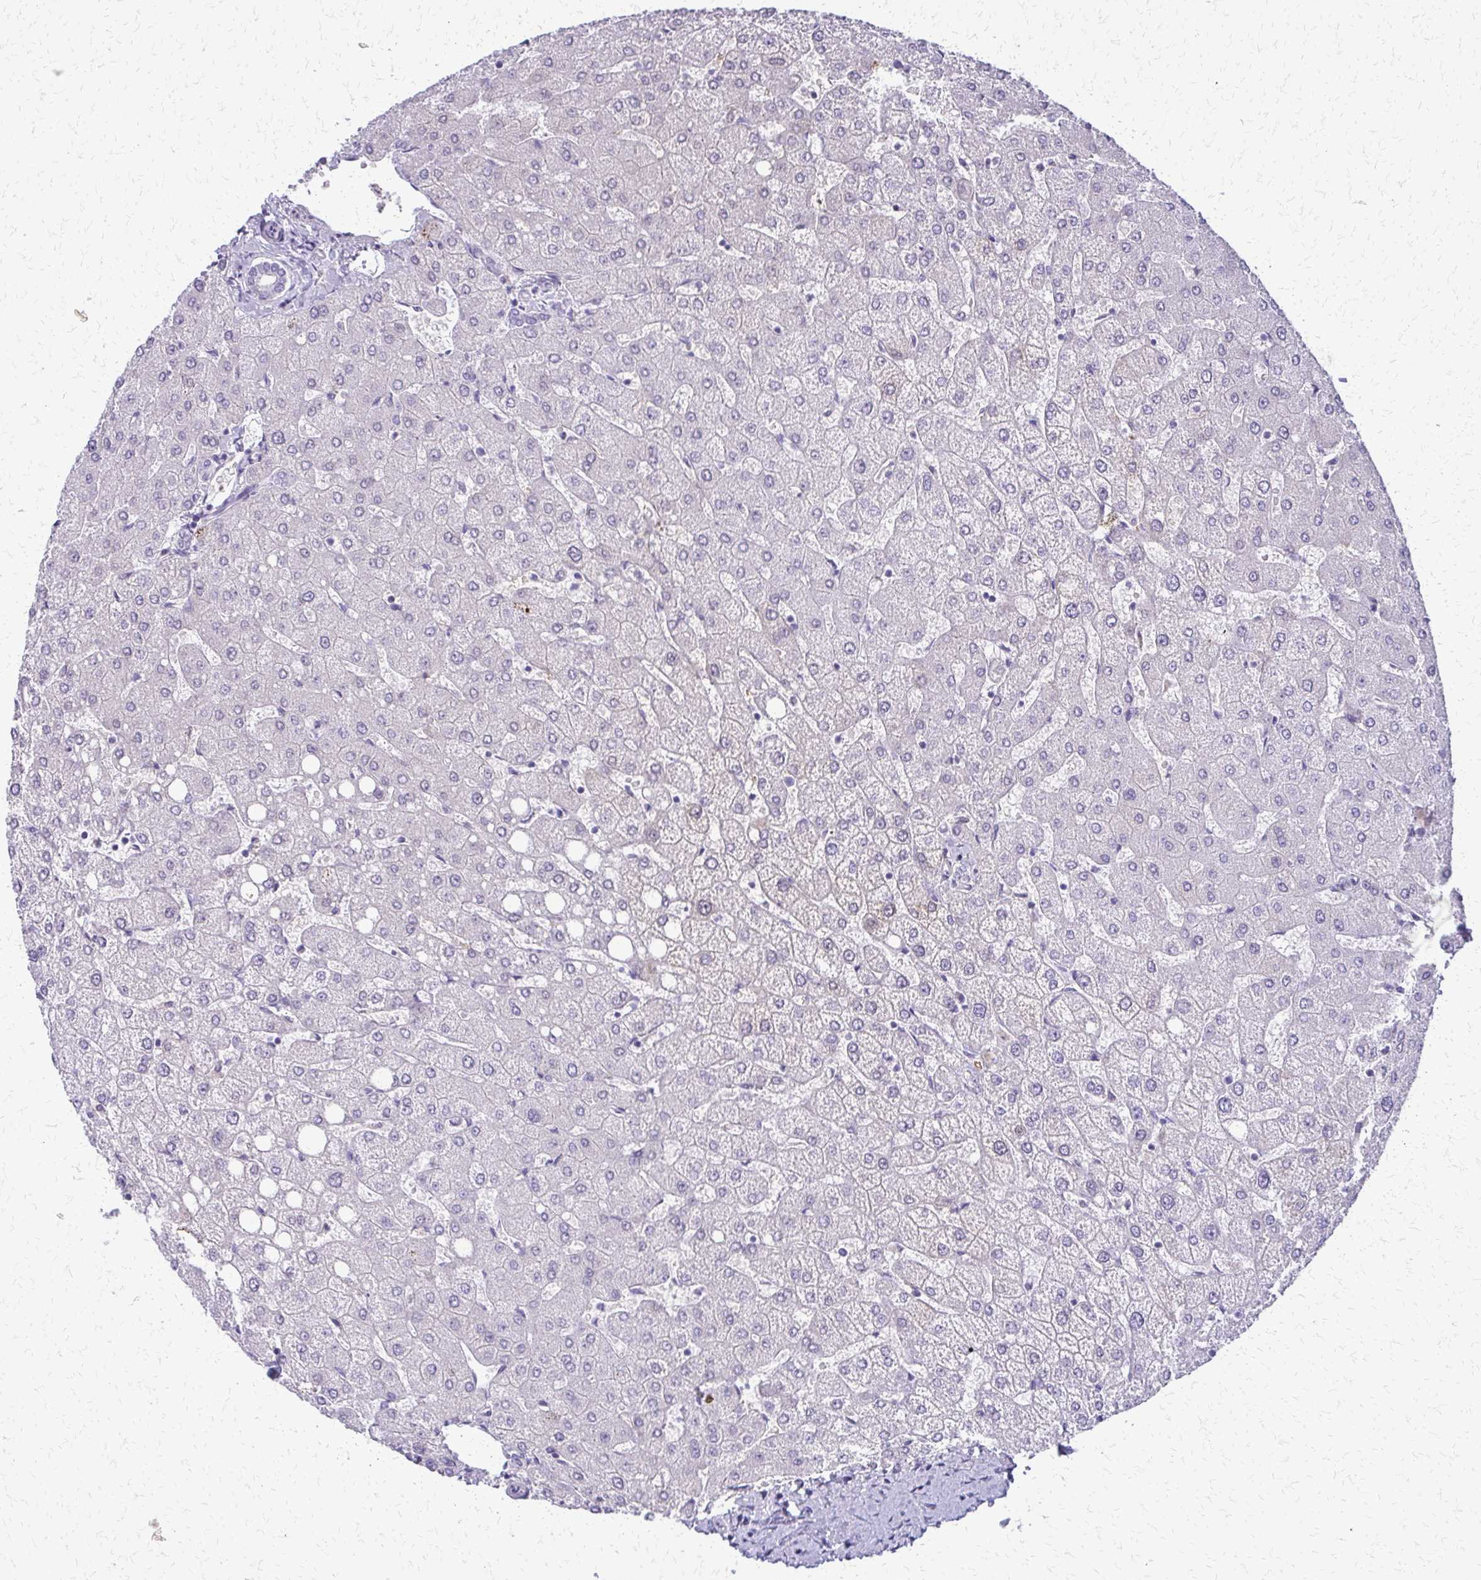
{"staining": {"intensity": "negative", "quantity": "none", "location": "none"}, "tissue": "liver", "cell_type": "Cholangiocytes", "image_type": "normal", "snomed": [{"axis": "morphology", "description": "Normal tissue, NOS"}, {"axis": "topography", "description": "Liver"}], "caption": "Immunohistochemistry (IHC) image of benign liver: human liver stained with DAB shows no significant protein staining in cholangiocytes.", "gene": "FAM162B", "patient": {"sex": "female", "age": 54}}